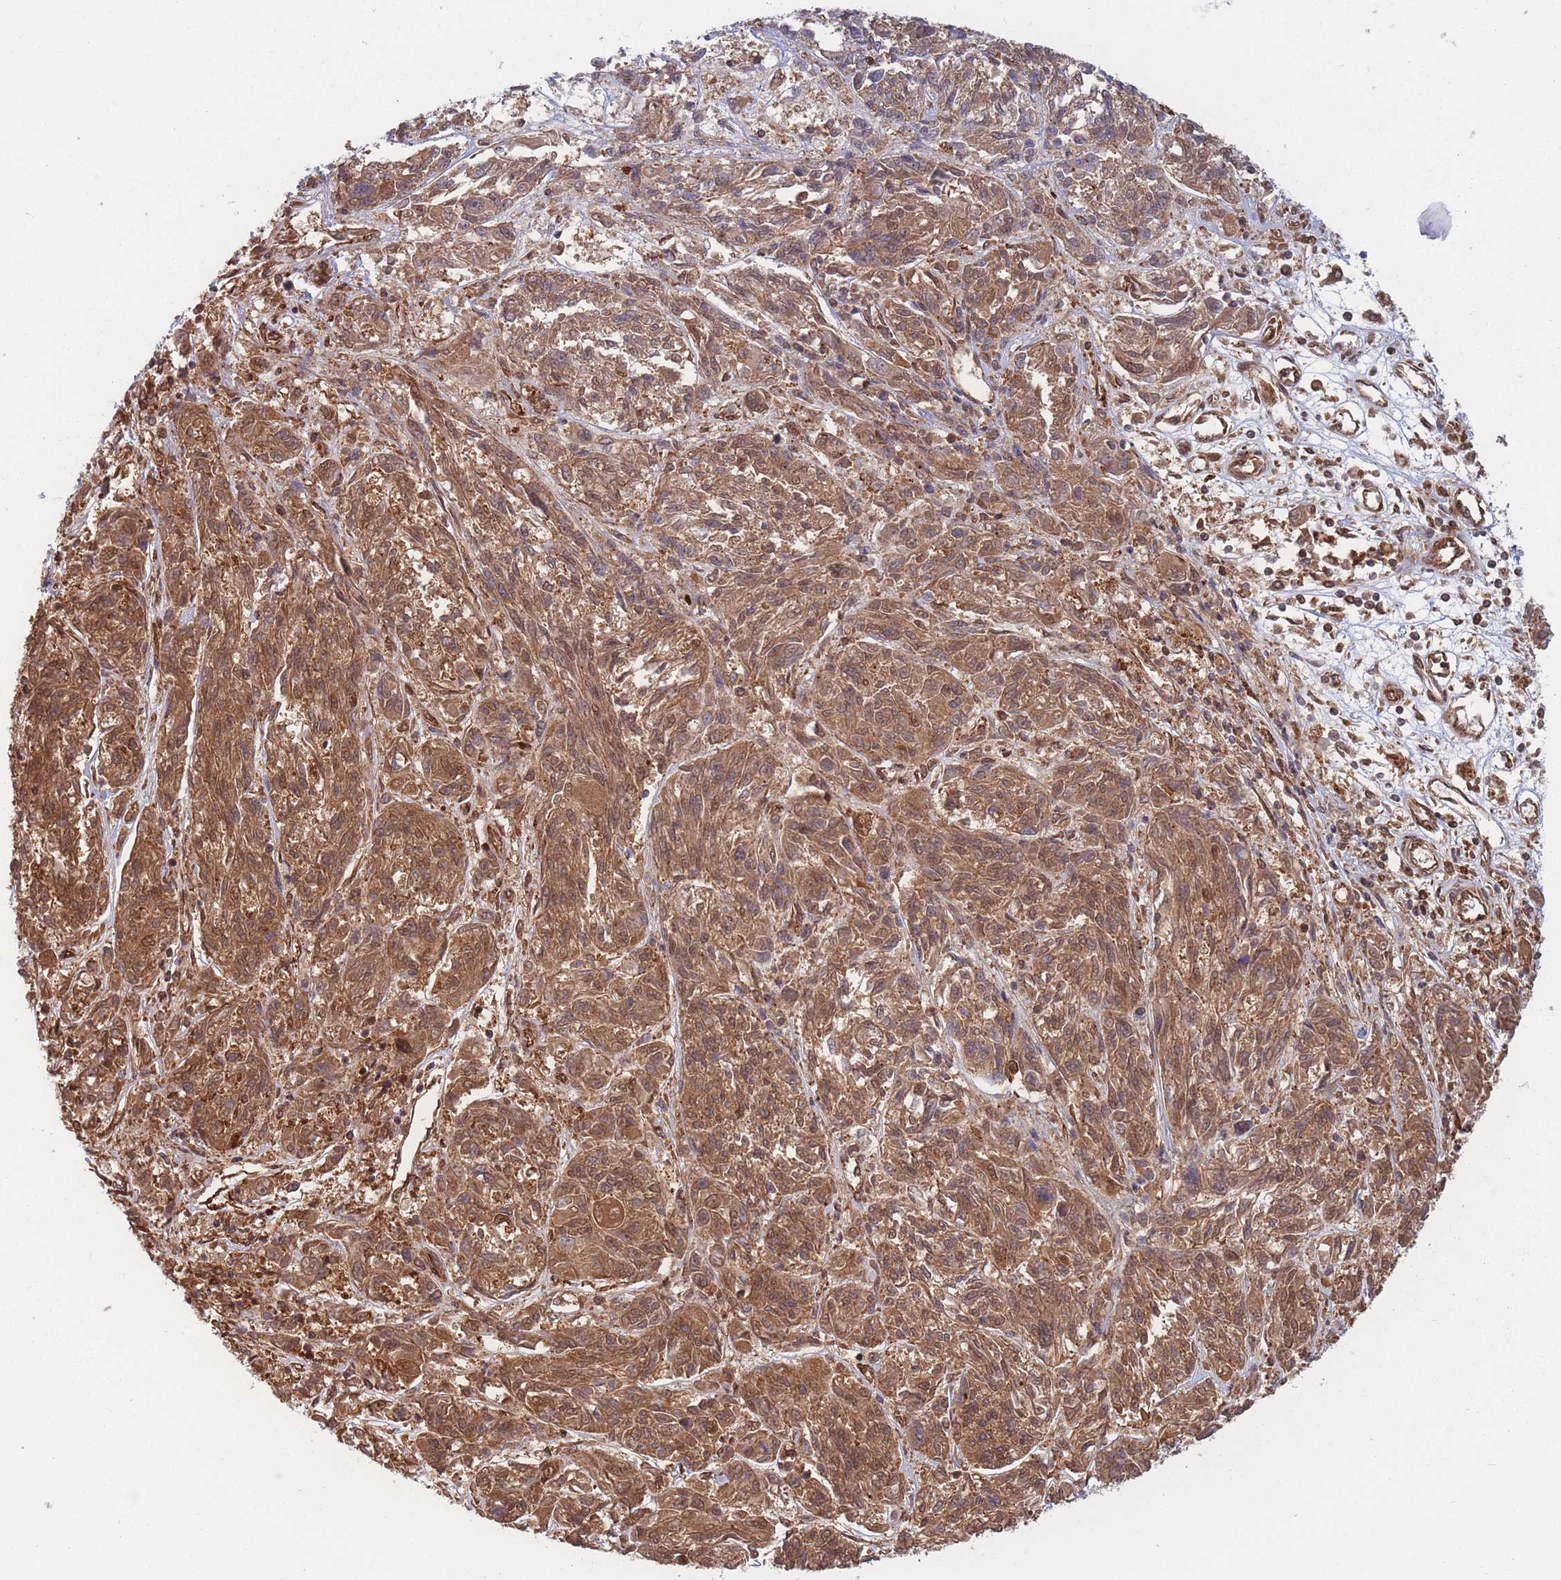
{"staining": {"intensity": "moderate", "quantity": ">75%", "location": "cytoplasmic/membranous,nuclear"}, "tissue": "melanoma", "cell_type": "Tumor cells", "image_type": "cancer", "snomed": [{"axis": "morphology", "description": "Malignant melanoma, NOS"}, {"axis": "topography", "description": "Skin"}], "caption": "Protein staining of melanoma tissue exhibits moderate cytoplasmic/membranous and nuclear staining in approximately >75% of tumor cells.", "gene": "PODXL2", "patient": {"sex": "male", "age": 53}}